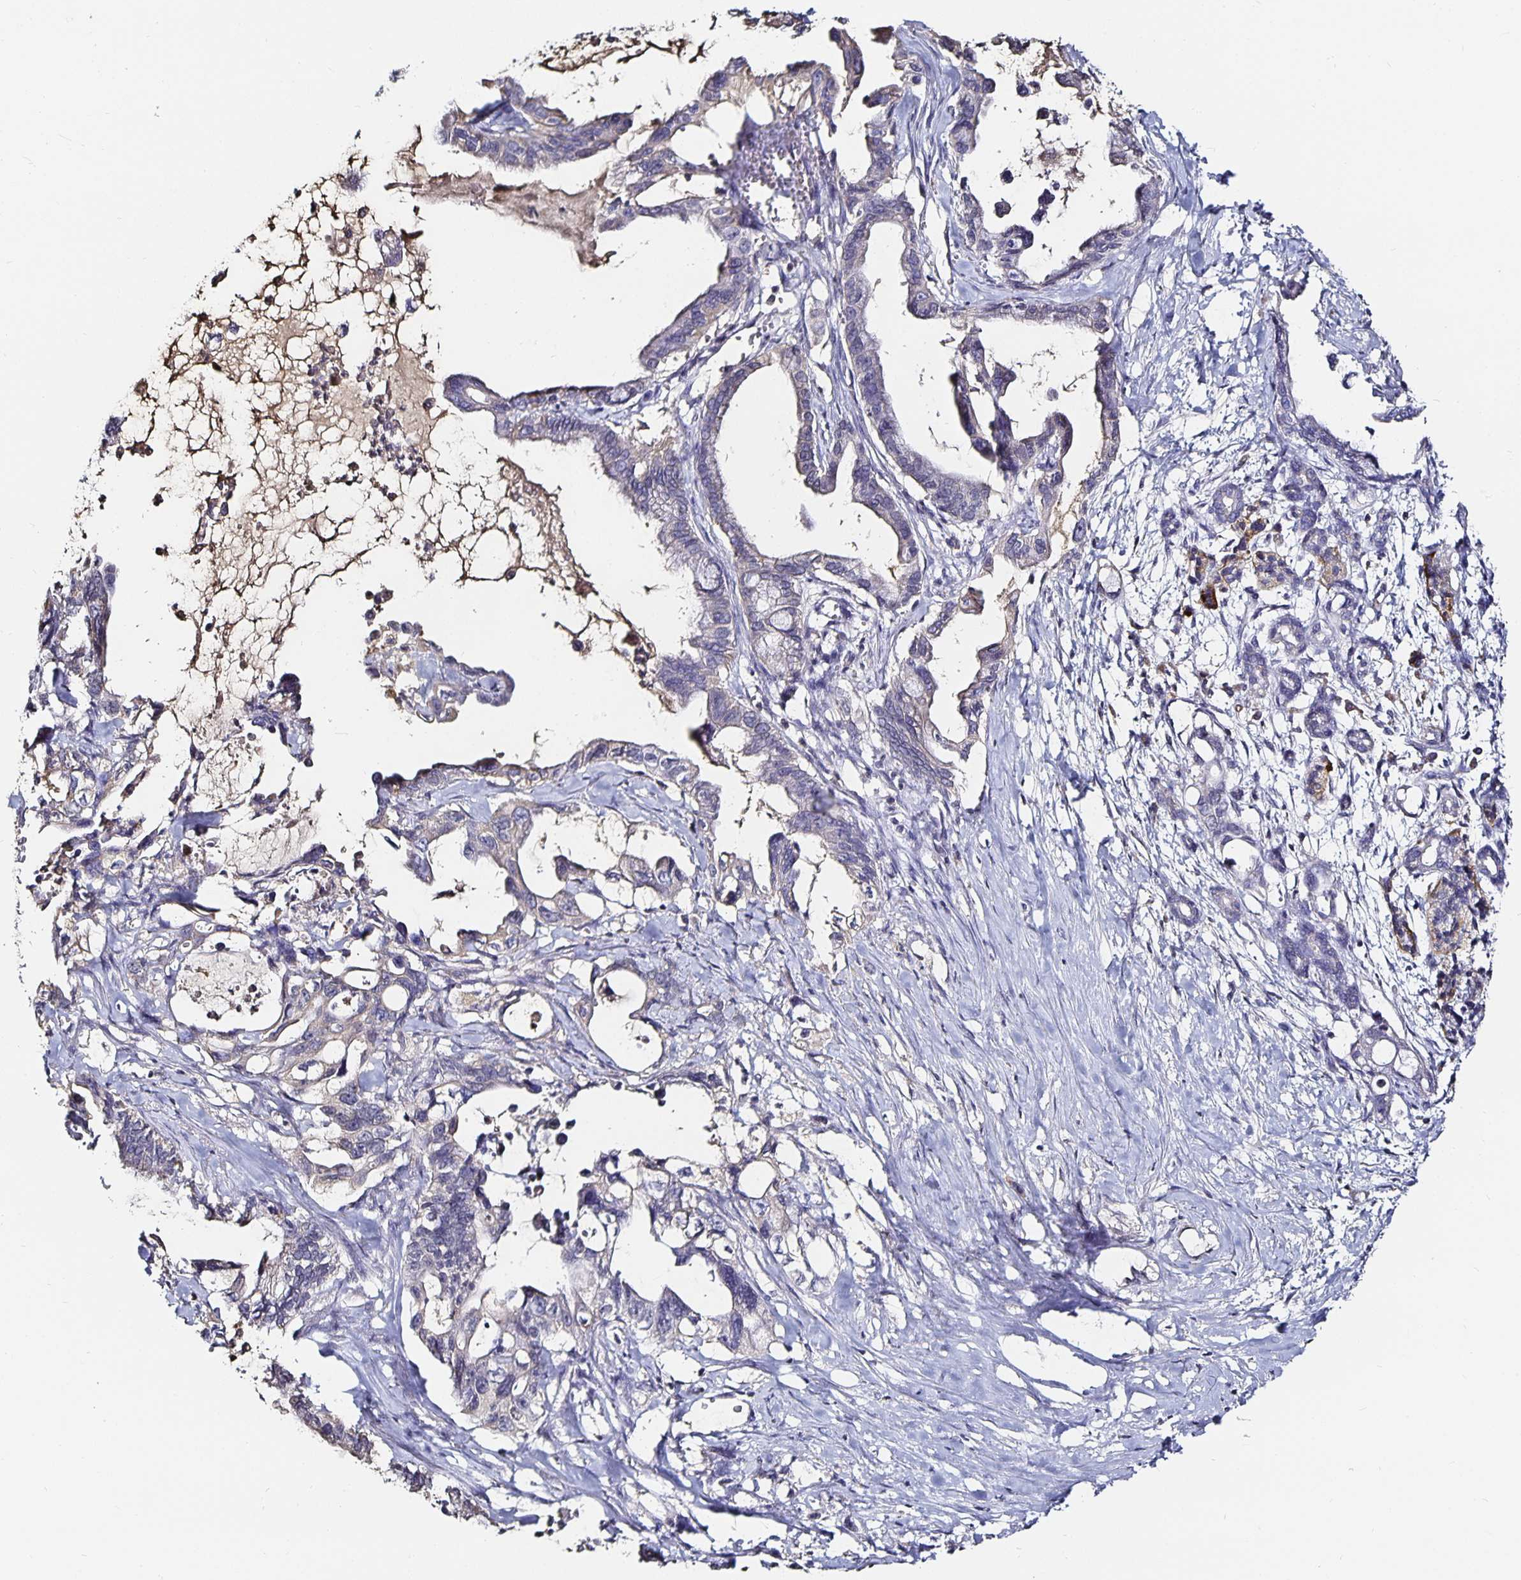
{"staining": {"intensity": "negative", "quantity": "none", "location": "none"}, "tissue": "pancreatic cancer", "cell_type": "Tumor cells", "image_type": "cancer", "snomed": [{"axis": "morphology", "description": "Adenocarcinoma, NOS"}, {"axis": "topography", "description": "Pancreas"}], "caption": "Tumor cells are negative for protein expression in human pancreatic adenocarcinoma.", "gene": "TTR", "patient": {"sex": "male", "age": 61}}